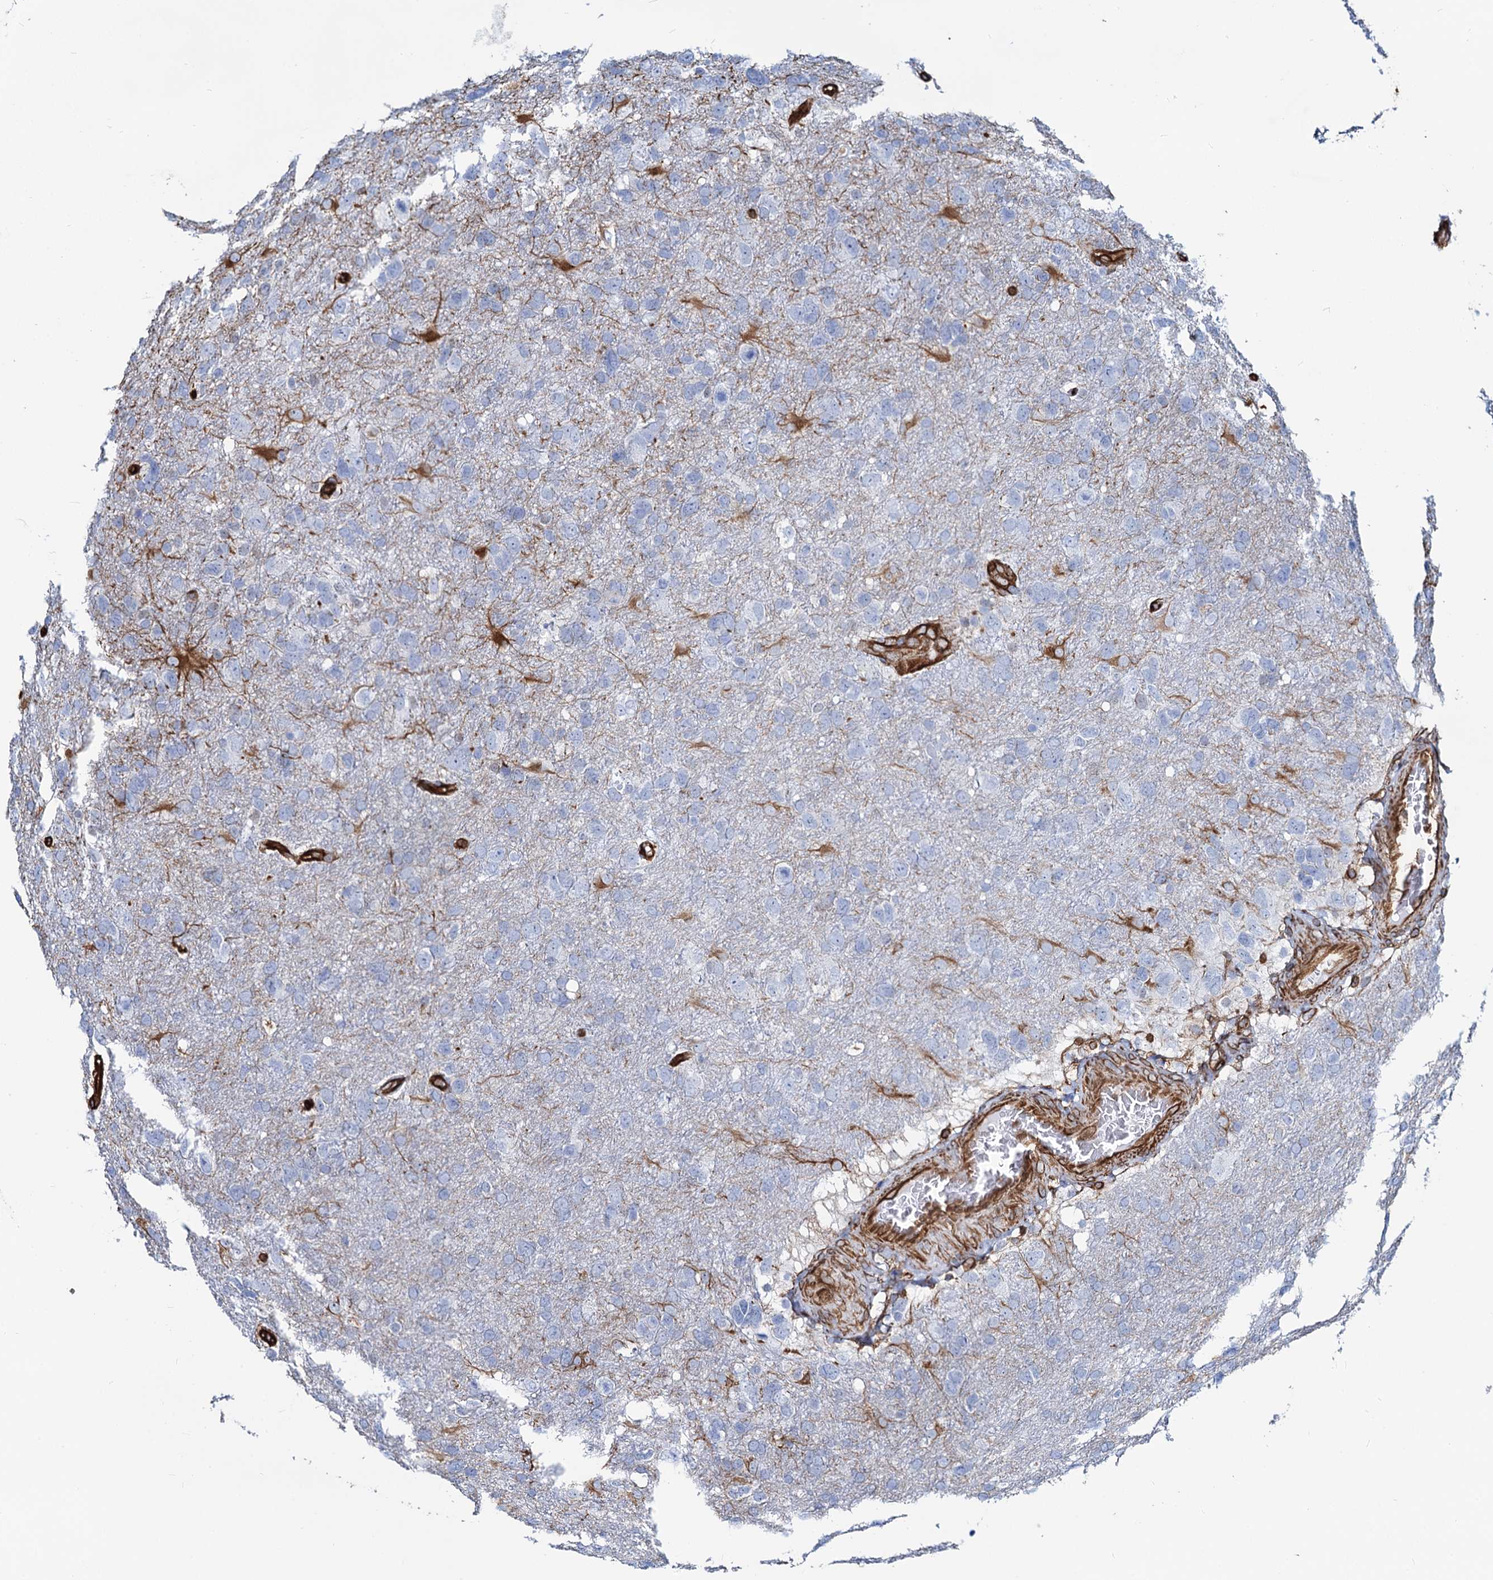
{"staining": {"intensity": "negative", "quantity": "none", "location": "none"}, "tissue": "glioma", "cell_type": "Tumor cells", "image_type": "cancer", "snomed": [{"axis": "morphology", "description": "Glioma, malignant, High grade"}, {"axis": "topography", "description": "Brain"}], "caption": "Immunohistochemistry (IHC) photomicrograph of glioma stained for a protein (brown), which reveals no staining in tumor cells.", "gene": "PGM2", "patient": {"sex": "male", "age": 61}}